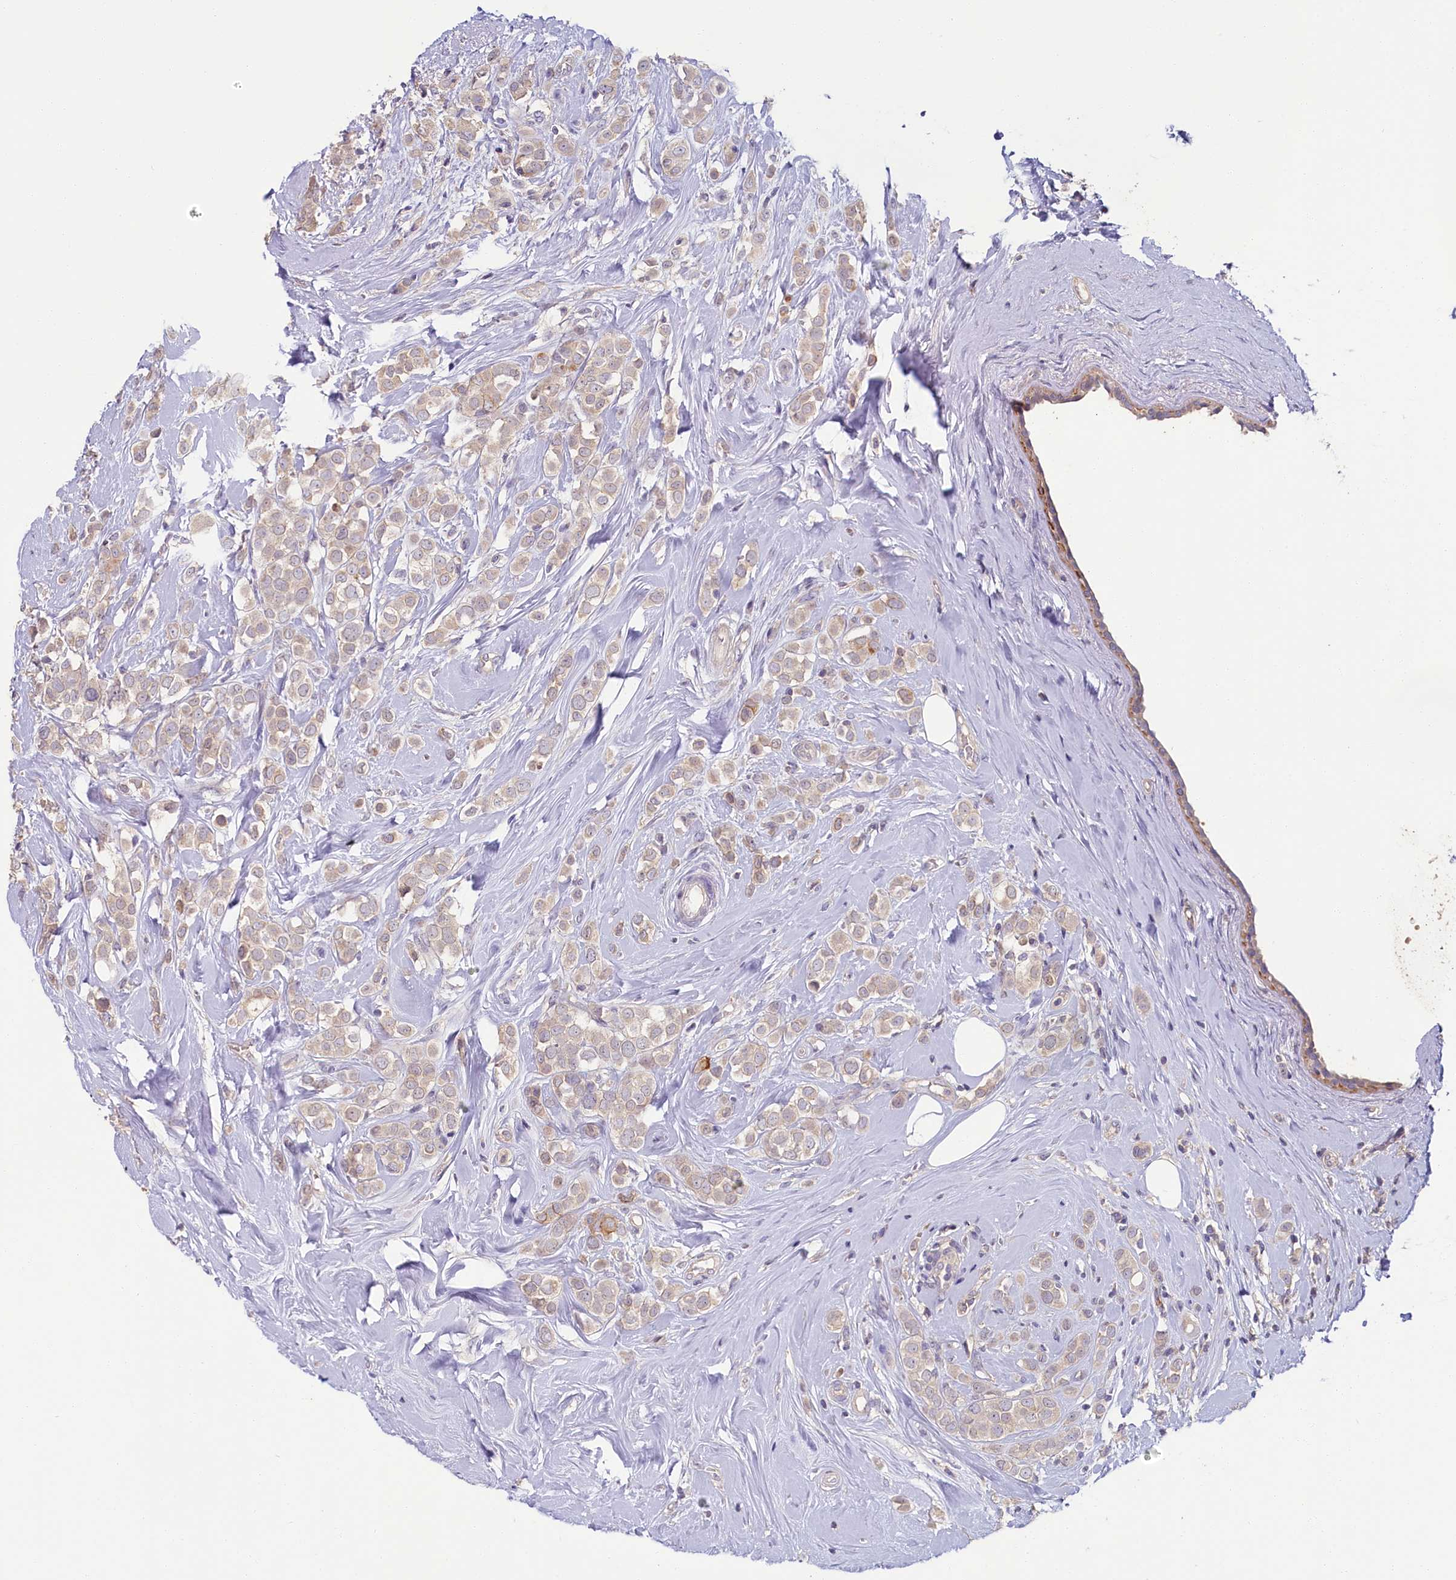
{"staining": {"intensity": "weak", "quantity": "<25%", "location": "cytoplasmic/membranous"}, "tissue": "breast cancer", "cell_type": "Tumor cells", "image_type": "cancer", "snomed": [{"axis": "morphology", "description": "Lobular carcinoma"}, {"axis": "topography", "description": "Breast"}], "caption": "A high-resolution micrograph shows immunohistochemistry (IHC) staining of lobular carcinoma (breast), which demonstrates no significant positivity in tumor cells. (Brightfield microscopy of DAB IHC at high magnification).", "gene": "PDE6D", "patient": {"sex": "female", "age": 47}}